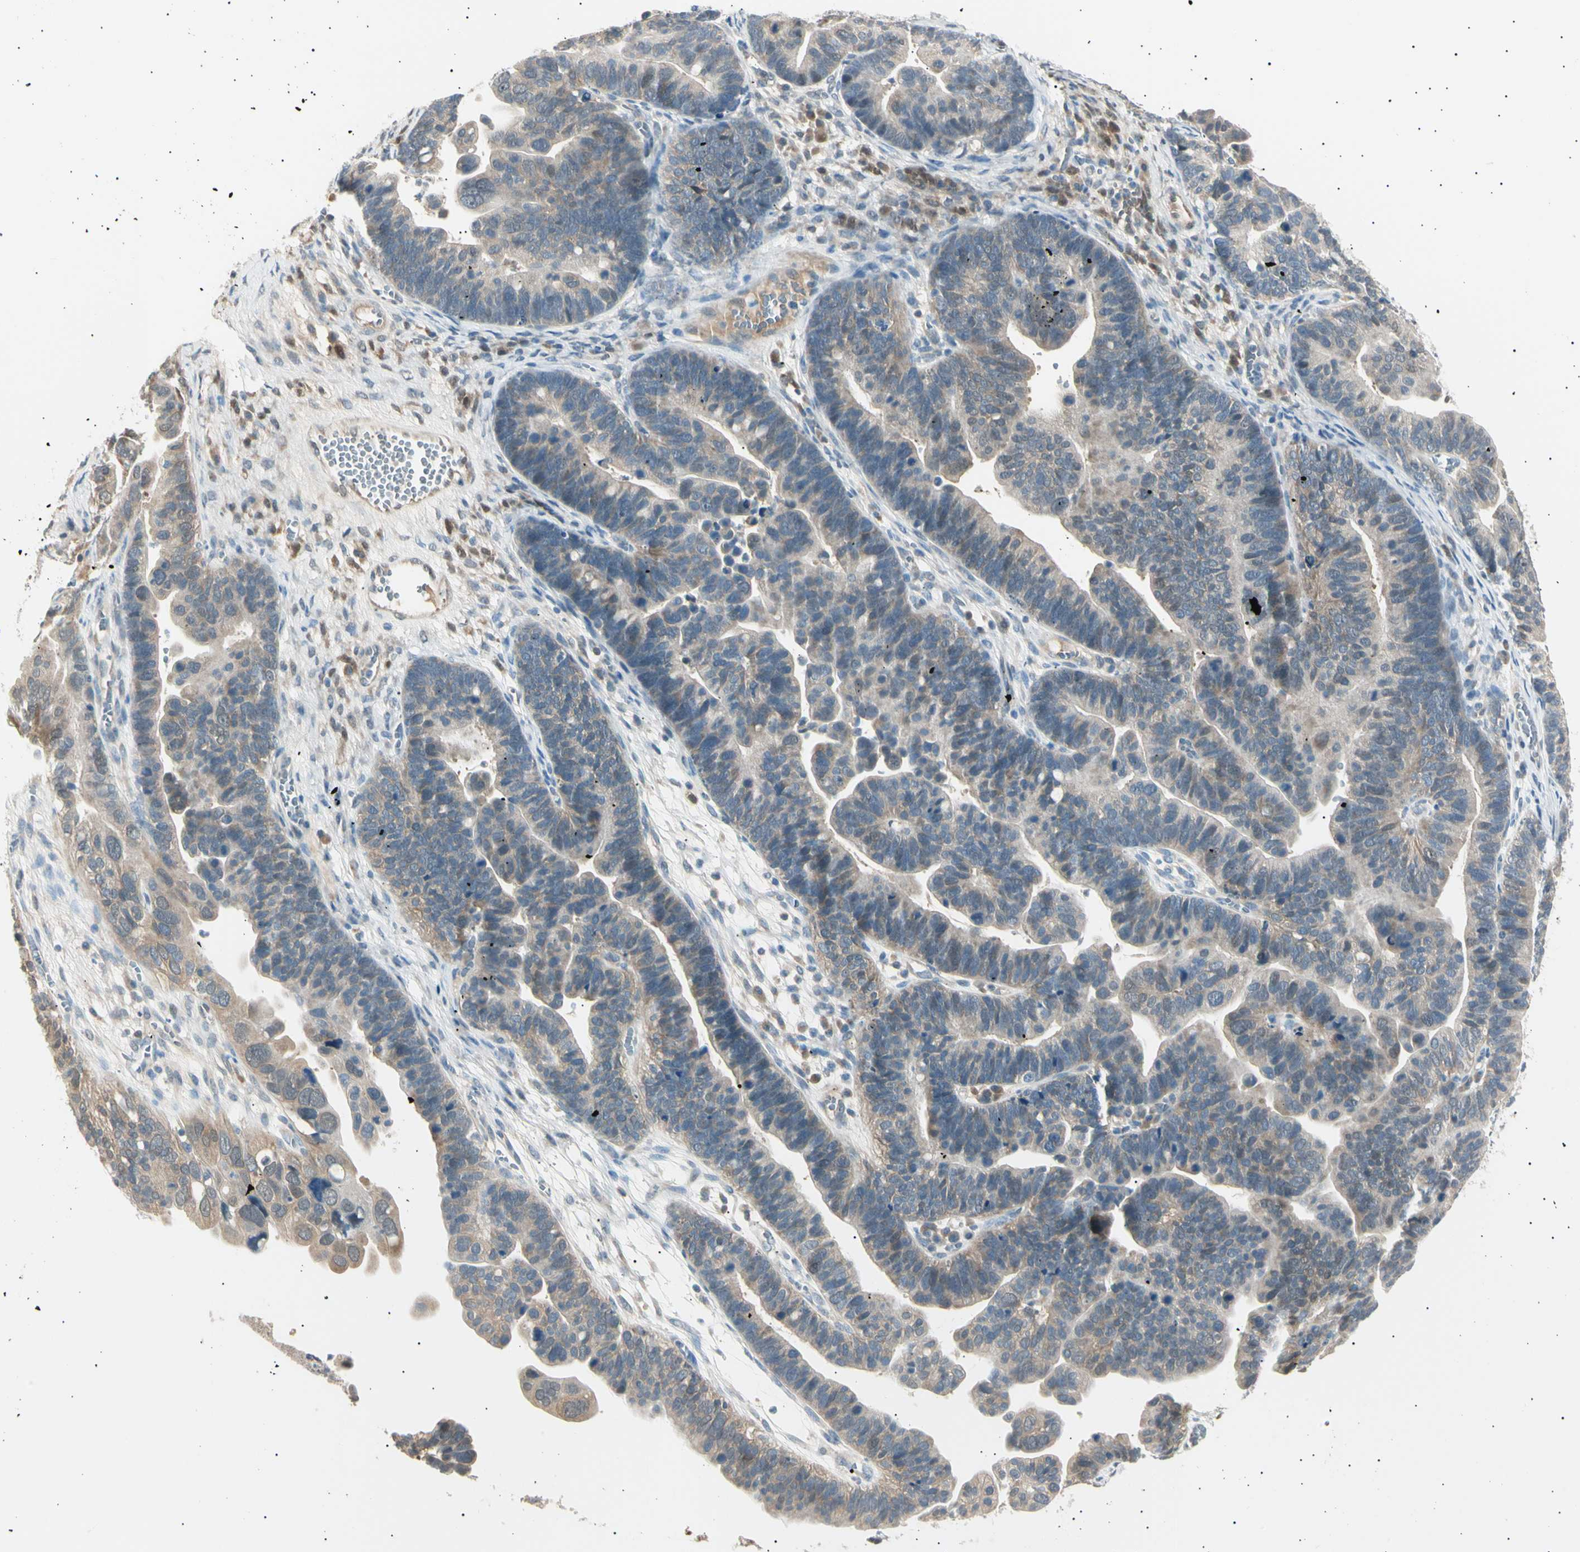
{"staining": {"intensity": "weak", "quantity": ">75%", "location": "cytoplasmic/membranous"}, "tissue": "ovarian cancer", "cell_type": "Tumor cells", "image_type": "cancer", "snomed": [{"axis": "morphology", "description": "Cystadenocarcinoma, serous, NOS"}, {"axis": "topography", "description": "Ovary"}], "caption": "A high-resolution histopathology image shows IHC staining of ovarian serous cystadenocarcinoma, which reveals weak cytoplasmic/membranous expression in approximately >75% of tumor cells.", "gene": "LHPP", "patient": {"sex": "female", "age": 56}}